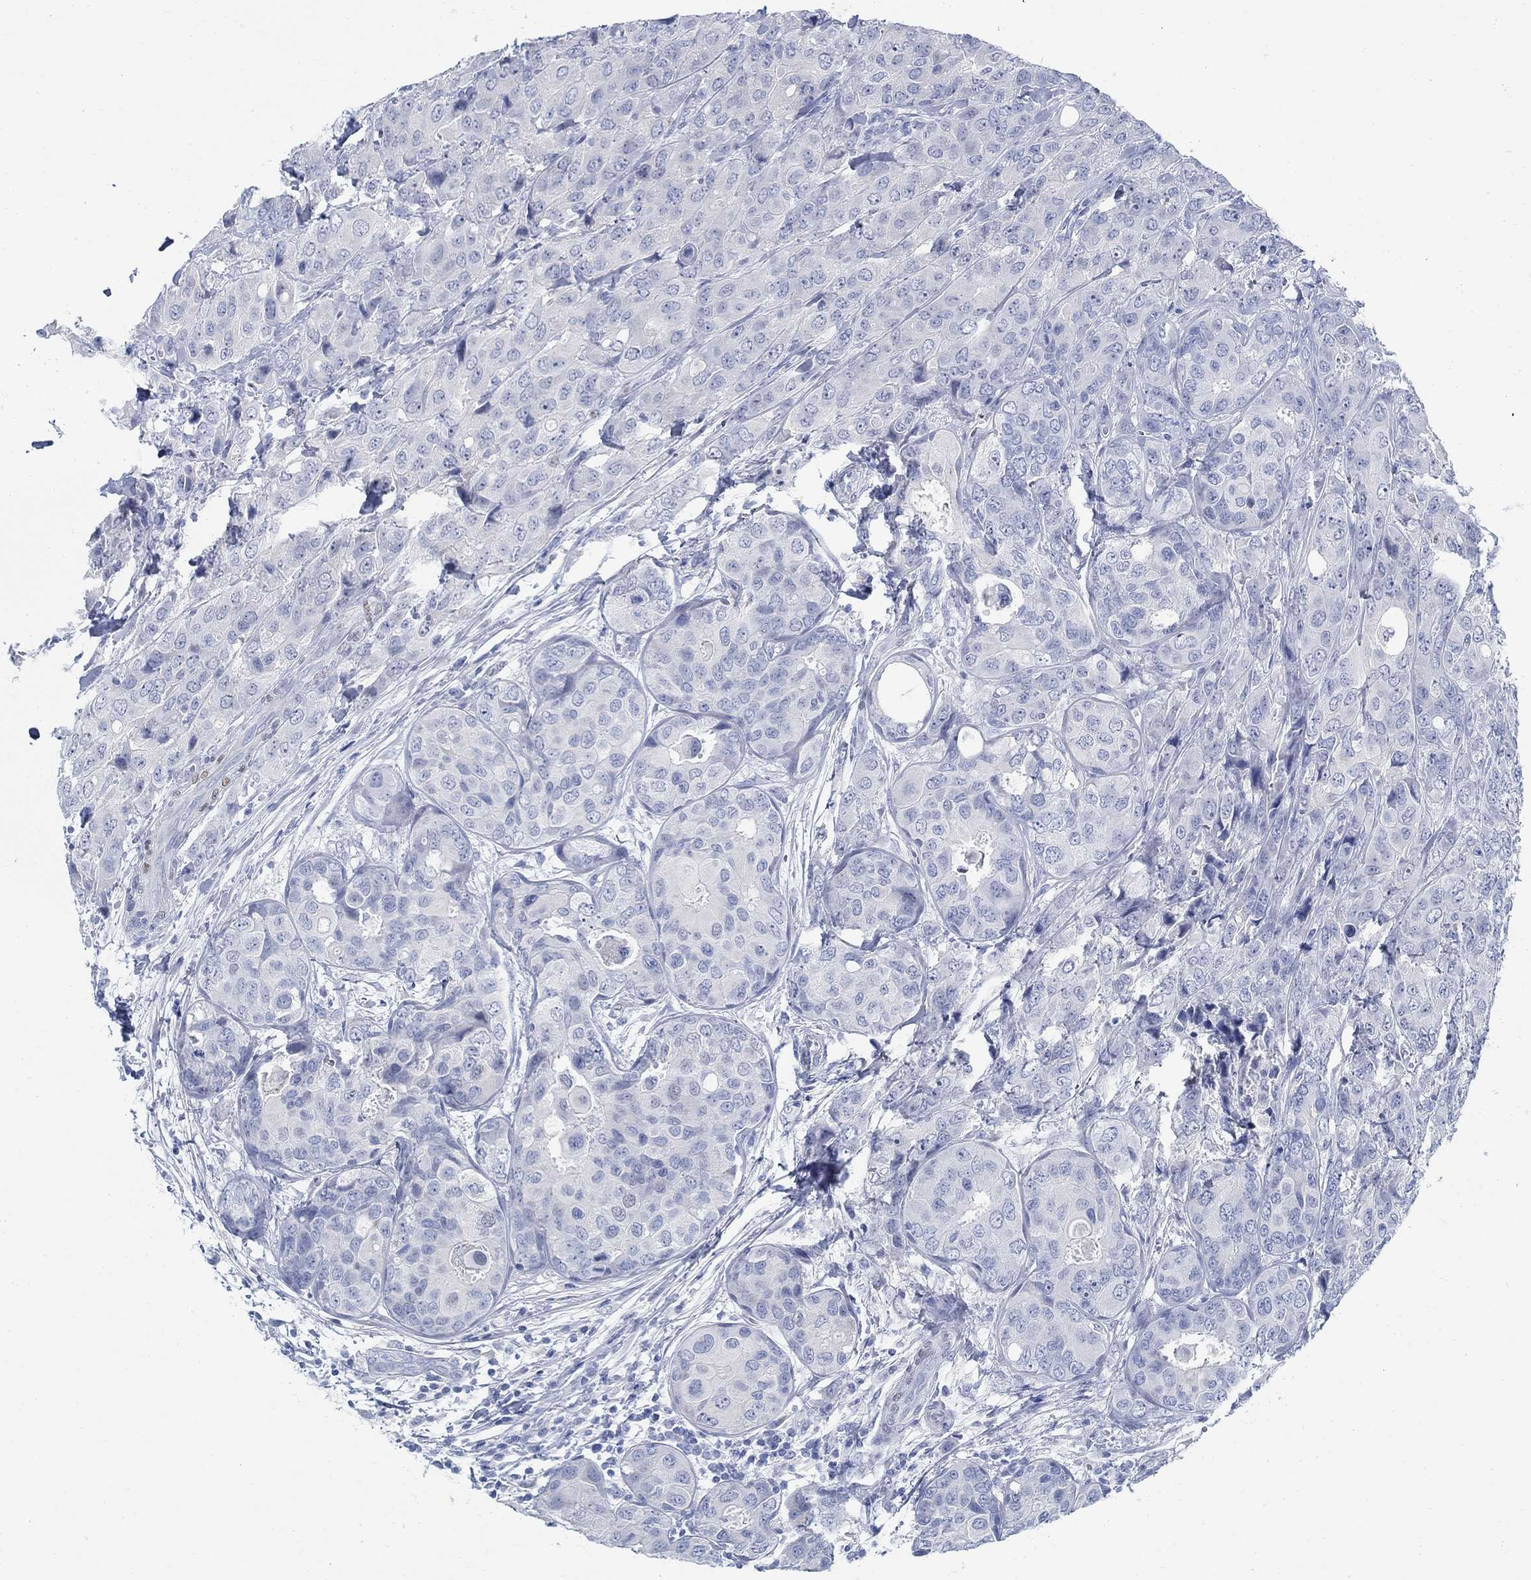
{"staining": {"intensity": "negative", "quantity": "none", "location": "none"}, "tissue": "breast cancer", "cell_type": "Tumor cells", "image_type": "cancer", "snomed": [{"axis": "morphology", "description": "Duct carcinoma"}, {"axis": "topography", "description": "Breast"}], "caption": "Immunohistochemistry of human breast cancer reveals no expression in tumor cells. (DAB IHC visualized using brightfield microscopy, high magnification).", "gene": "RBM20", "patient": {"sex": "female", "age": 43}}